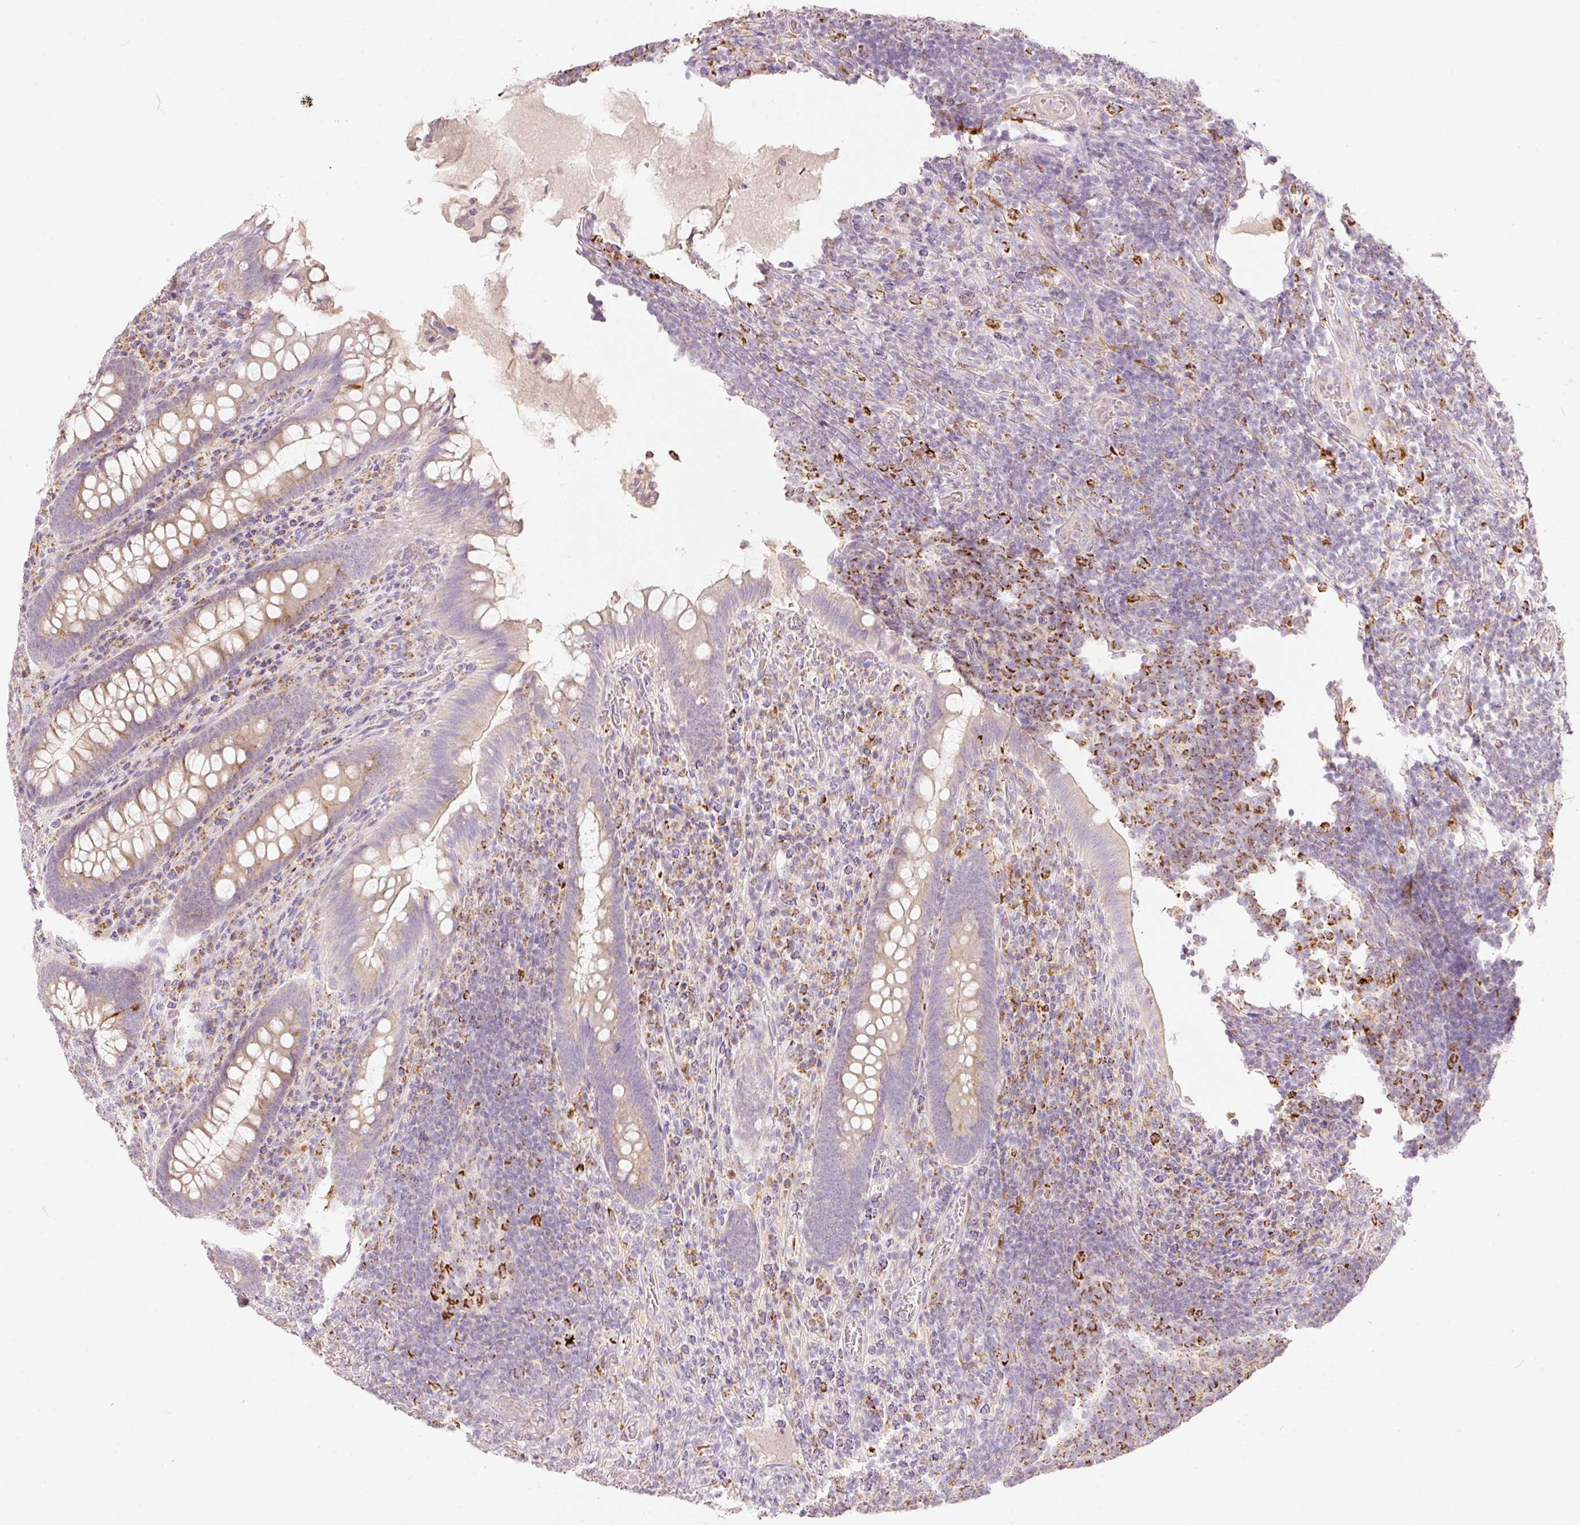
{"staining": {"intensity": "moderate", "quantity": "<25%", "location": "cytoplasmic/membranous"}, "tissue": "appendix", "cell_type": "Glandular cells", "image_type": "normal", "snomed": [{"axis": "morphology", "description": "Normal tissue, NOS"}, {"axis": "topography", "description": "Appendix"}], "caption": "A brown stain highlights moderate cytoplasmic/membranous staining of a protein in glandular cells of unremarkable human appendix. (DAB (3,3'-diaminobenzidine) = brown stain, brightfield microscopy at high magnification).", "gene": "MTHFD2", "patient": {"sex": "female", "age": 43}}